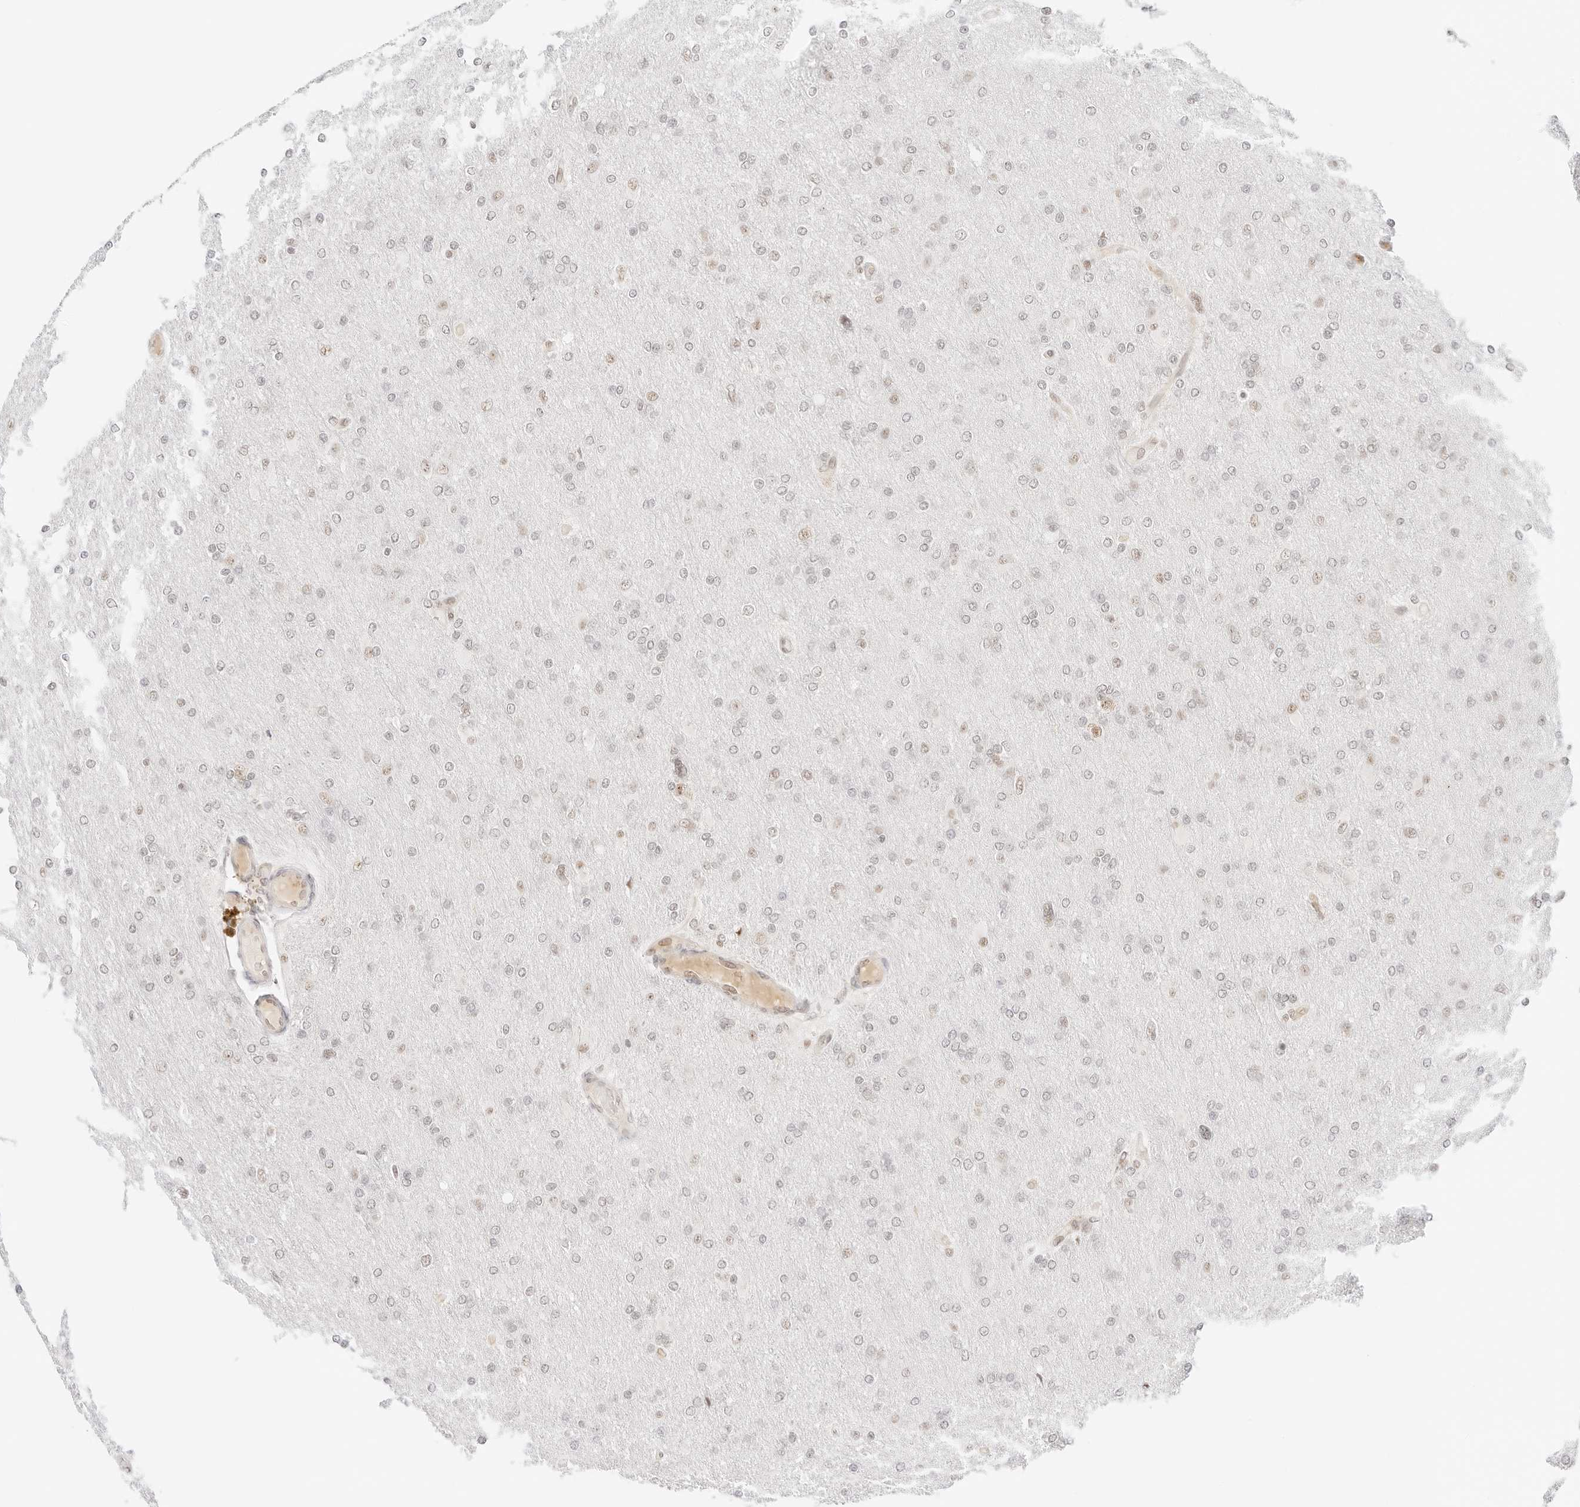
{"staining": {"intensity": "negative", "quantity": "none", "location": "none"}, "tissue": "glioma", "cell_type": "Tumor cells", "image_type": "cancer", "snomed": [{"axis": "morphology", "description": "Glioma, malignant, High grade"}, {"axis": "topography", "description": "Cerebral cortex"}], "caption": "Photomicrograph shows no protein staining in tumor cells of glioma tissue. Nuclei are stained in blue.", "gene": "ITGA6", "patient": {"sex": "female", "age": 36}}